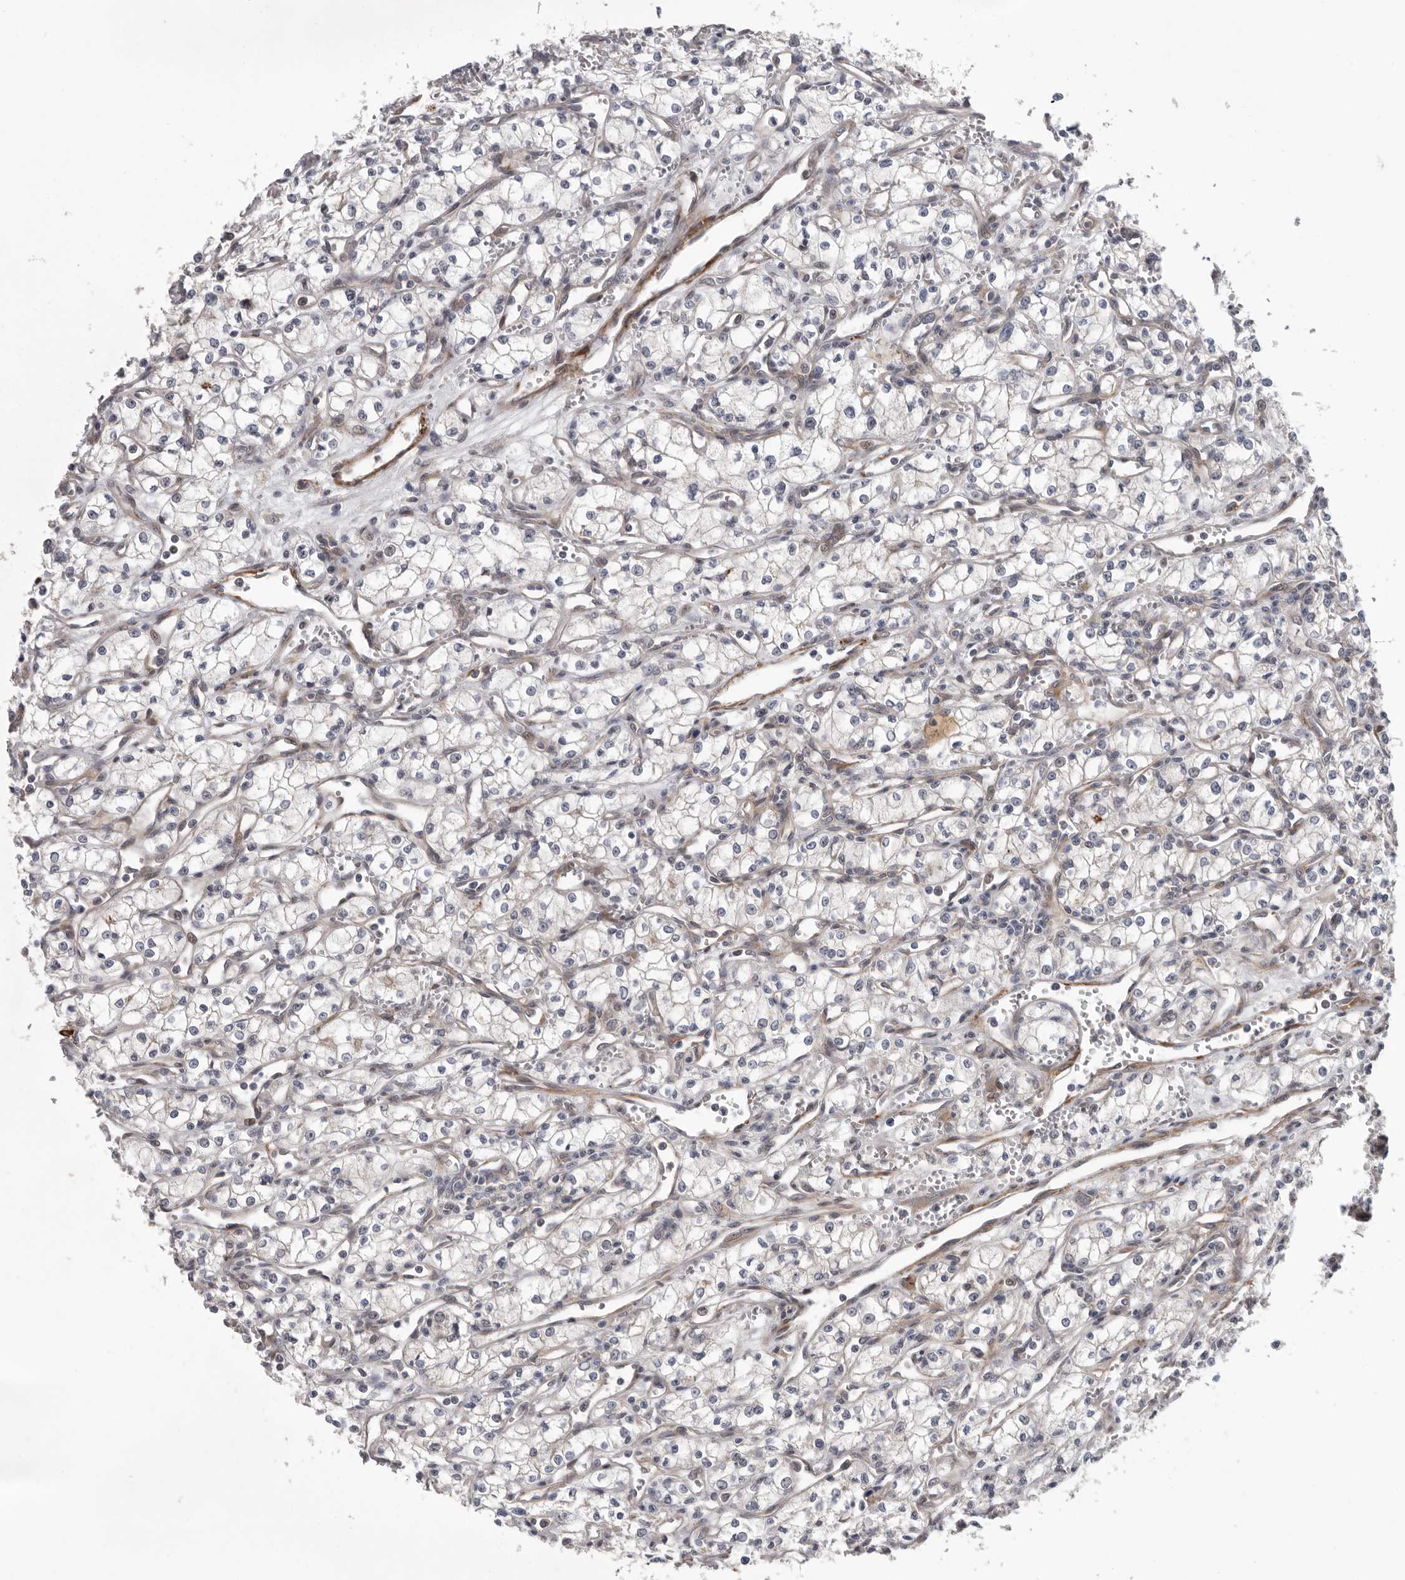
{"staining": {"intensity": "negative", "quantity": "none", "location": "none"}, "tissue": "renal cancer", "cell_type": "Tumor cells", "image_type": "cancer", "snomed": [{"axis": "morphology", "description": "Adenocarcinoma, NOS"}, {"axis": "topography", "description": "Kidney"}], "caption": "This is an immunohistochemistry photomicrograph of adenocarcinoma (renal). There is no positivity in tumor cells.", "gene": "ATXN3L", "patient": {"sex": "male", "age": 59}}